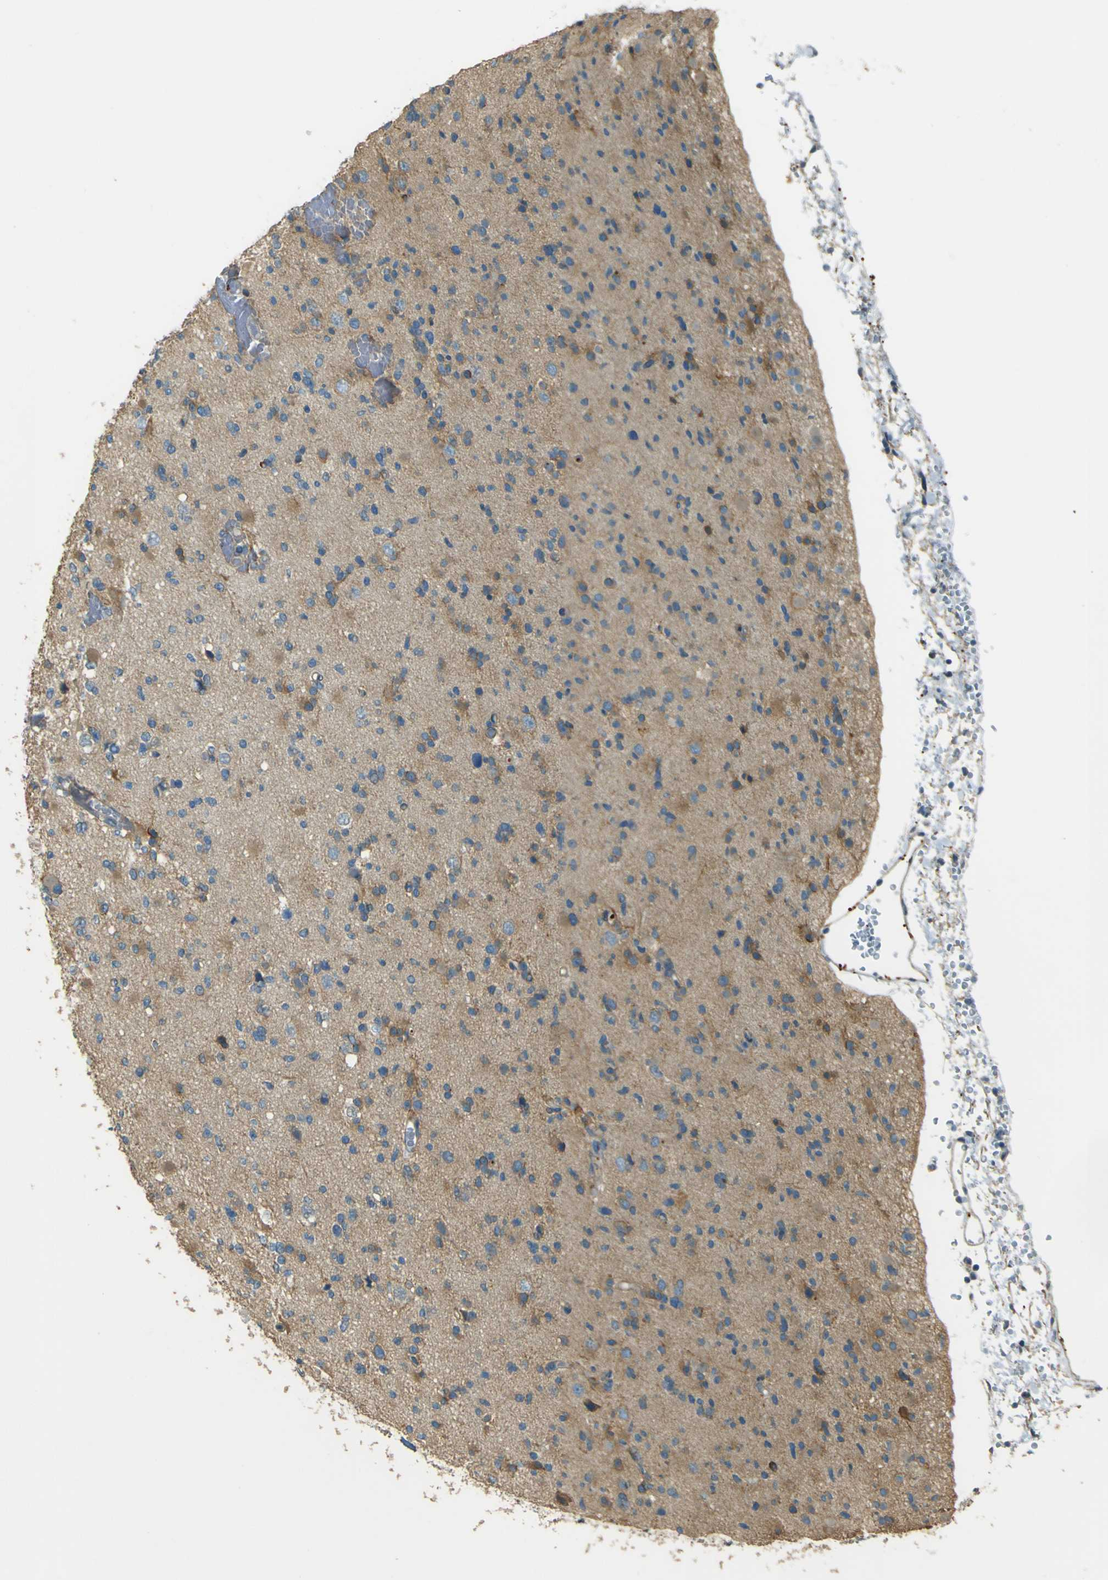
{"staining": {"intensity": "moderate", "quantity": "25%-75%", "location": "cytoplasmic/membranous"}, "tissue": "glioma", "cell_type": "Tumor cells", "image_type": "cancer", "snomed": [{"axis": "morphology", "description": "Glioma, malignant, Low grade"}, {"axis": "topography", "description": "Brain"}], "caption": "Malignant glioma (low-grade) tissue exhibits moderate cytoplasmic/membranous expression in about 25%-75% of tumor cells, visualized by immunohistochemistry.", "gene": "NEXN", "patient": {"sex": "female", "age": 22}}